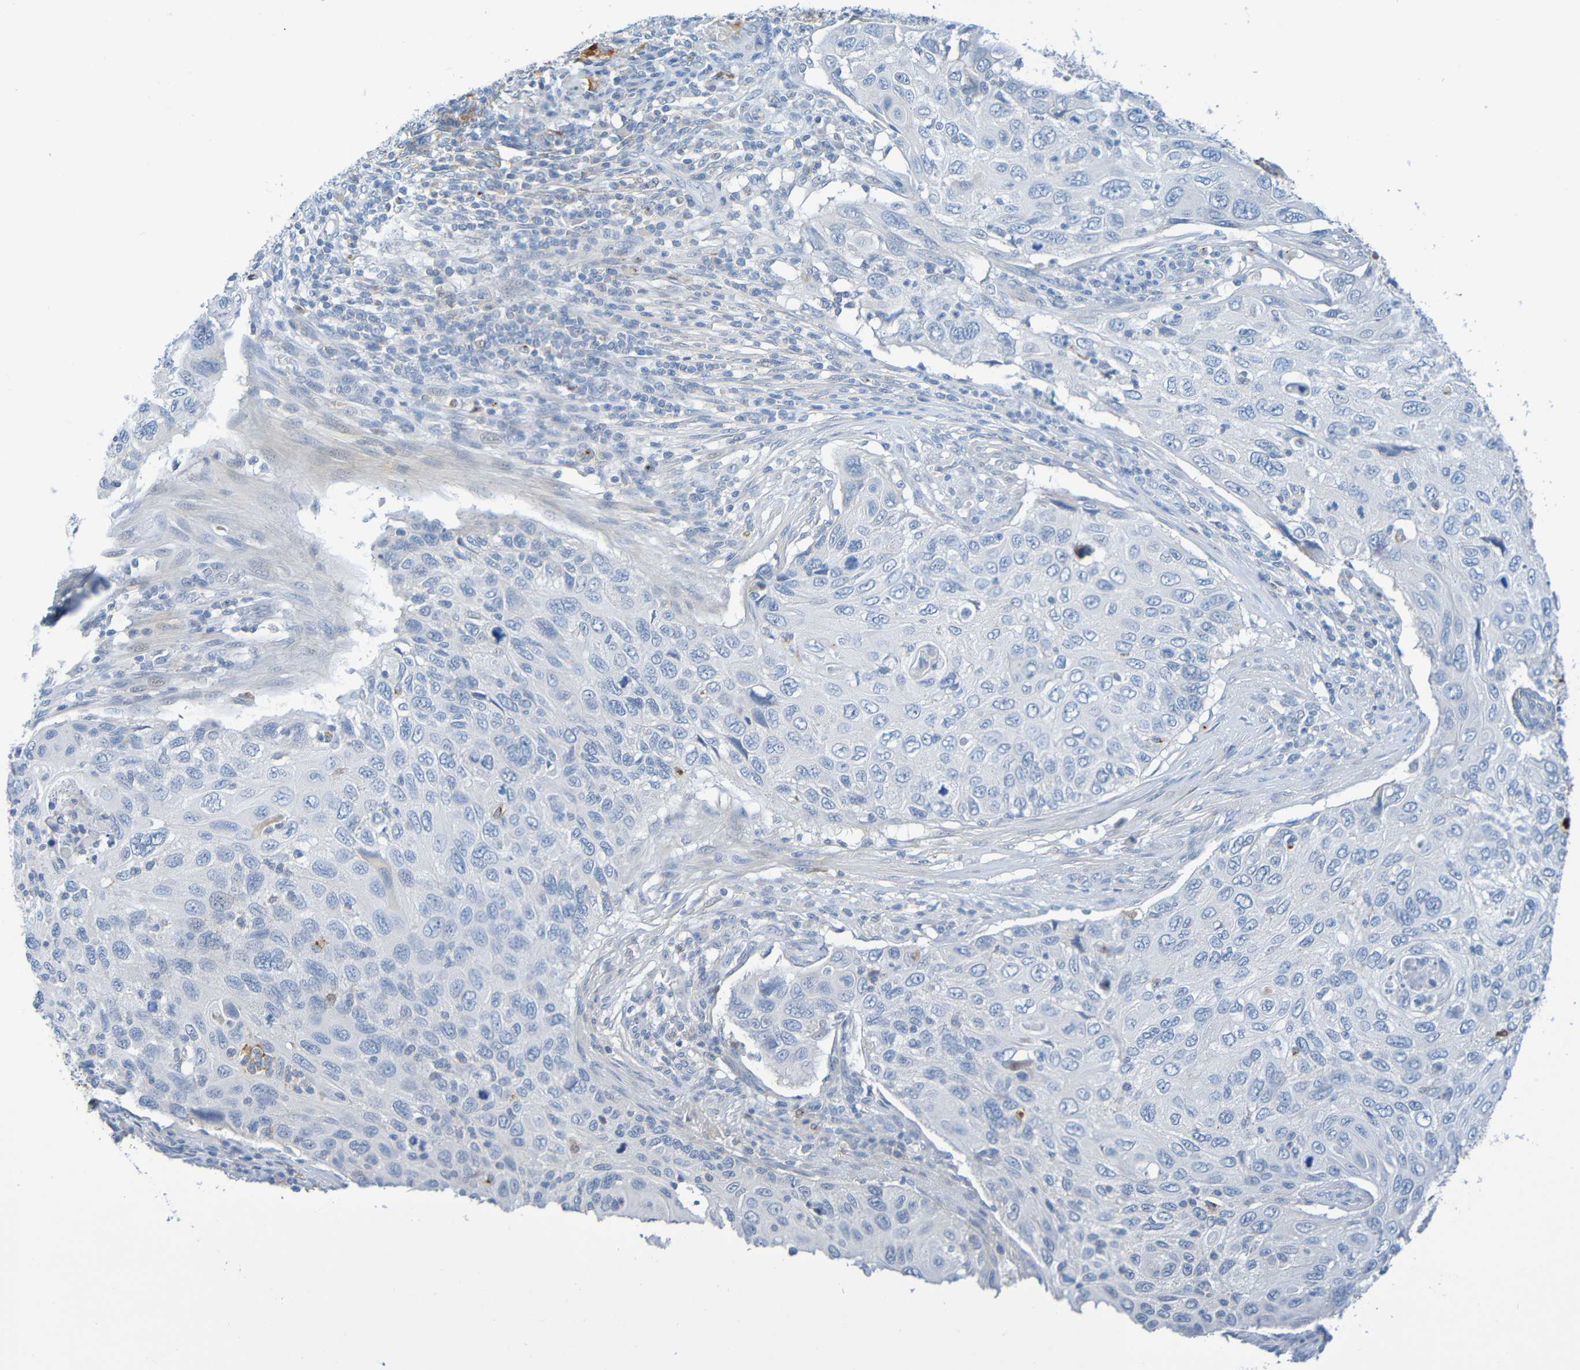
{"staining": {"intensity": "negative", "quantity": "none", "location": "none"}, "tissue": "cervical cancer", "cell_type": "Tumor cells", "image_type": "cancer", "snomed": [{"axis": "morphology", "description": "Squamous cell carcinoma, NOS"}, {"axis": "topography", "description": "Cervix"}], "caption": "Tumor cells show no significant expression in cervical cancer.", "gene": "IL10", "patient": {"sex": "female", "age": 70}}